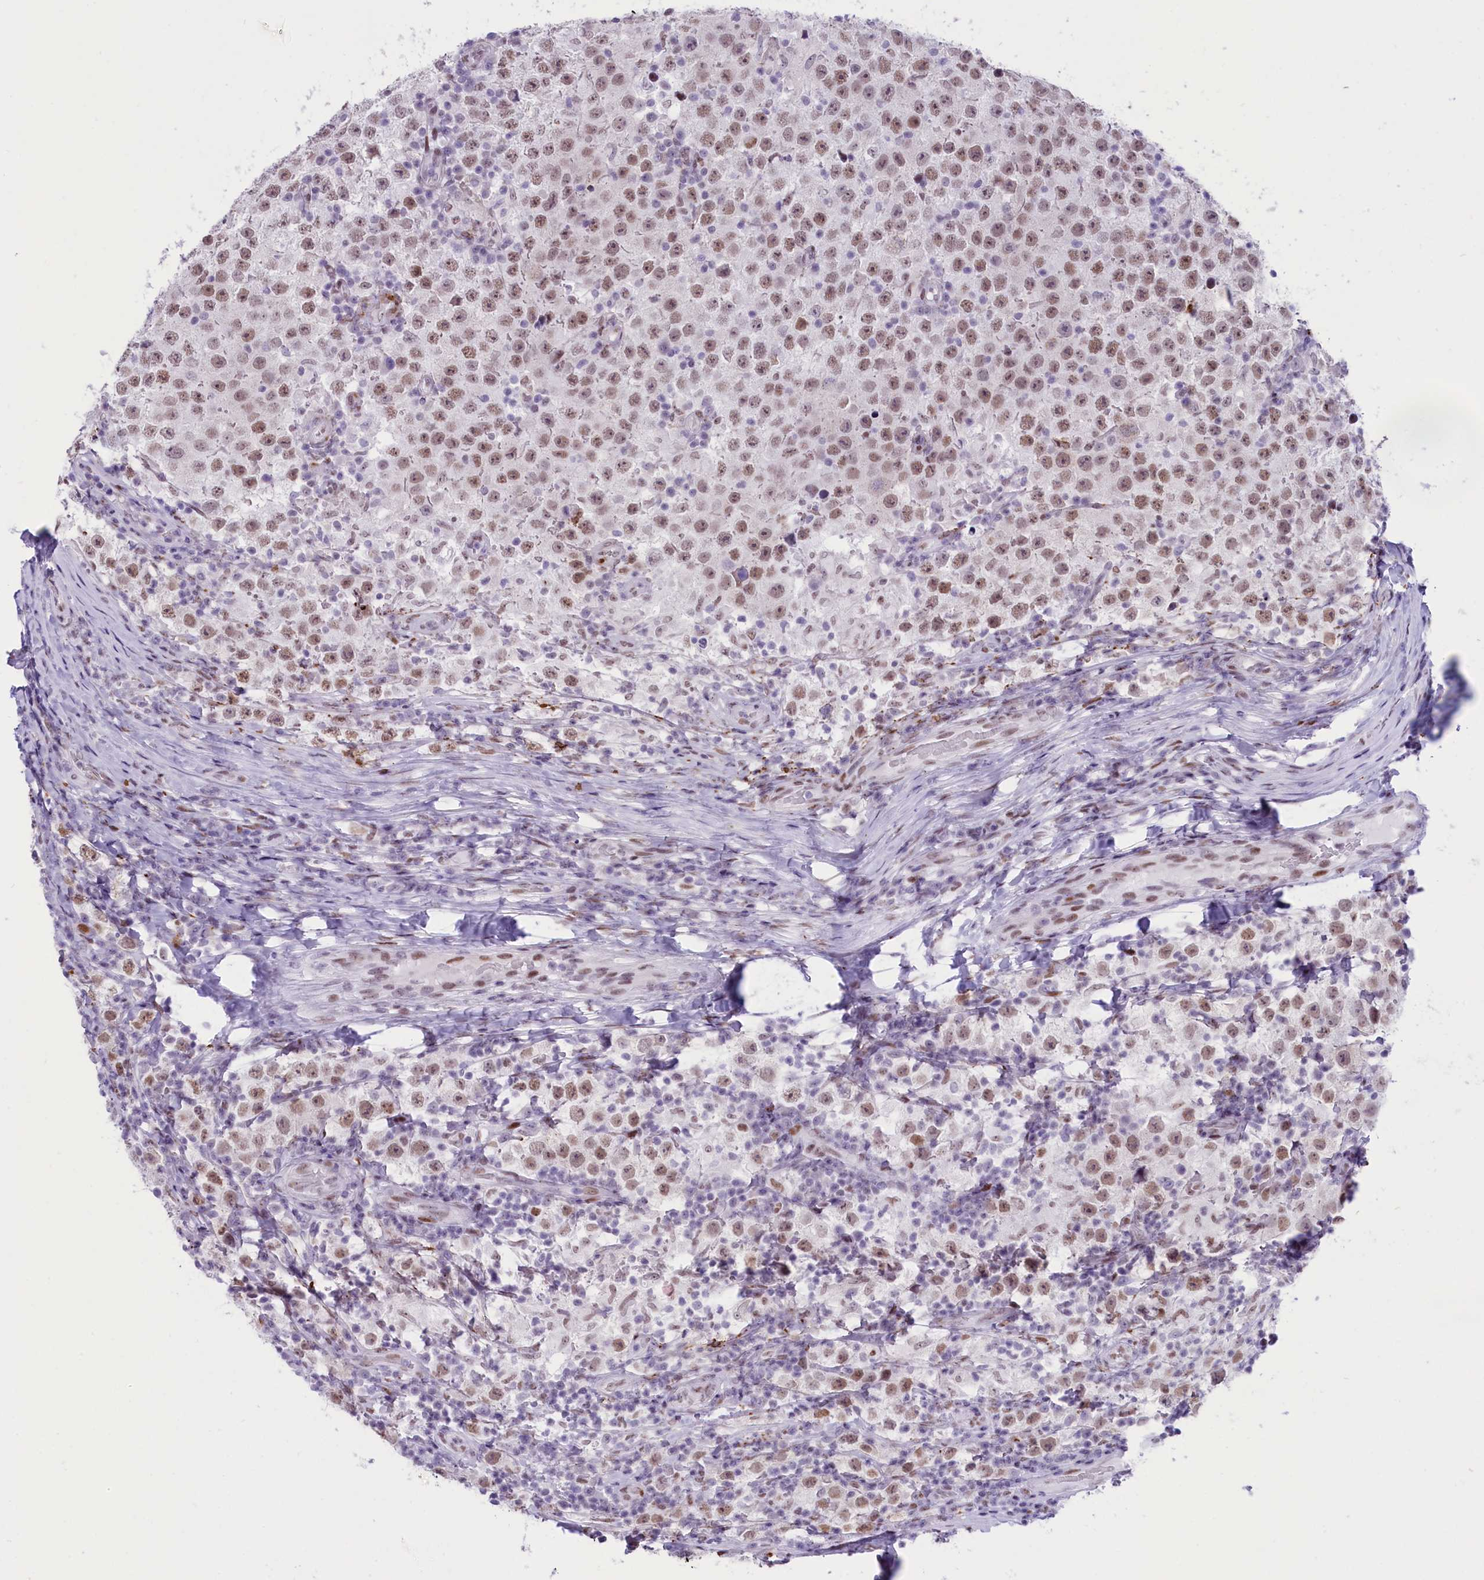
{"staining": {"intensity": "moderate", "quantity": ">75%", "location": "nuclear"}, "tissue": "testis cancer", "cell_type": "Tumor cells", "image_type": "cancer", "snomed": [{"axis": "morphology", "description": "Normal tissue, NOS"}, {"axis": "morphology", "description": "Urothelial carcinoma, High grade"}, {"axis": "morphology", "description": "Seminoma, NOS"}, {"axis": "morphology", "description": "Carcinoma, Embryonal, NOS"}, {"axis": "topography", "description": "Urinary bladder"}, {"axis": "topography", "description": "Testis"}], "caption": "Immunohistochemical staining of testis embryonal carcinoma displays moderate nuclear protein positivity in approximately >75% of tumor cells. (DAB IHC, brown staining for protein, blue staining for nuclei).", "gene": "RPS6KB1", "patient": {"sex": "male", "age": 41}}